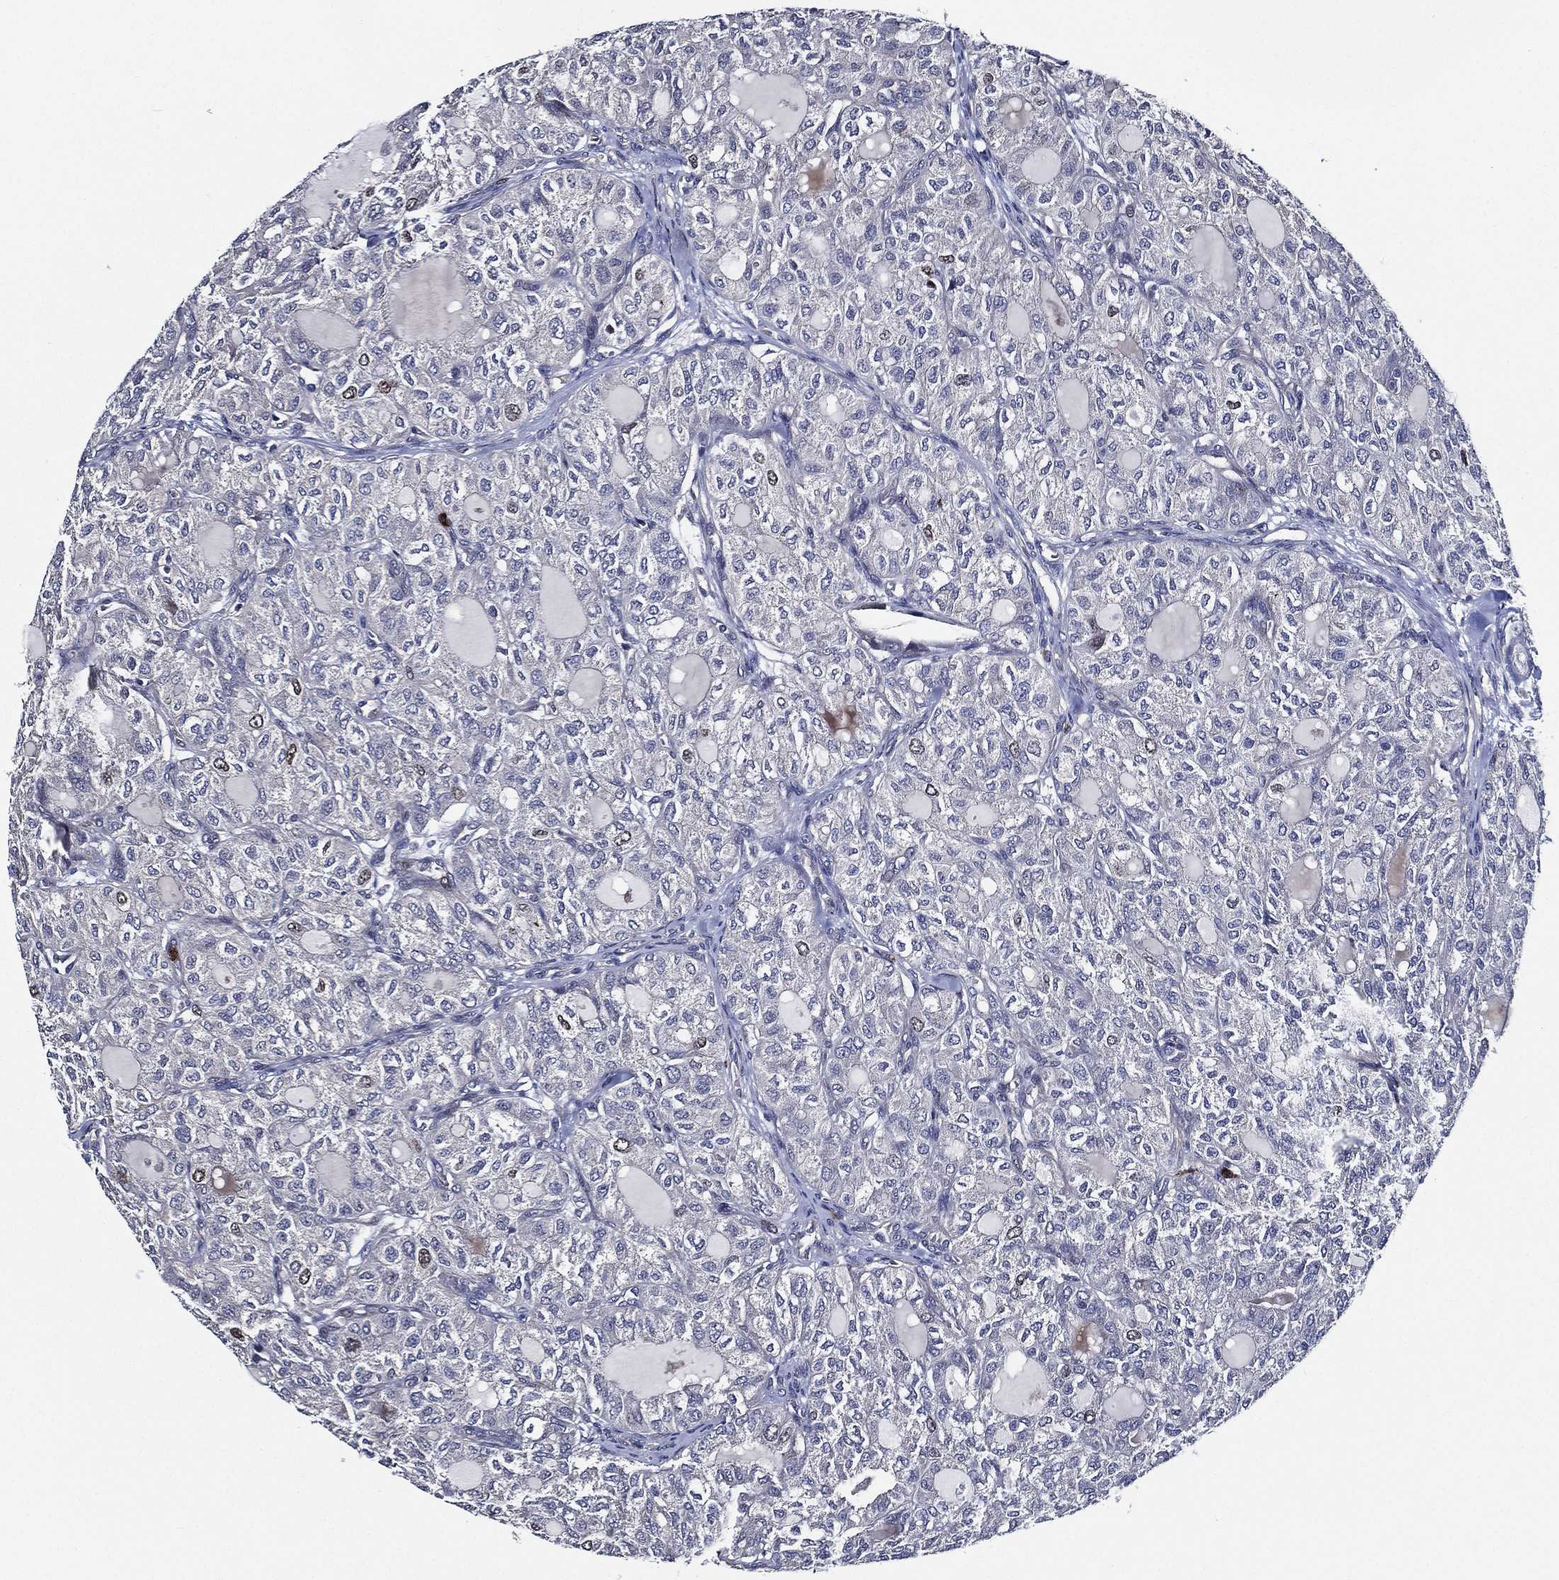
{"staining": {"intensity": "negative", "quantity": "none", "location": "none"}, "tissue": "thyroid cancer", "cell_type": "Tumor cells", "image_type": "cancer", "snomed": [{"axis": "morphology", "description": "Follicular adenoma carcinoma, NOS"}, {"axis": "topography", "description": "Thyroid gland"}], "caption": "A histopathology image of follicular adenoma carcinoma (thyroid) stained for a protein displays no brown staining in tumor cells. The staining is performed using DAB (3,3'-diaminobenzidine) brown chromogen with nuclei counter-stained in using hematoxylin.", "gene": "KIF20B", "patient": {"sex": "male", "age": 75}}